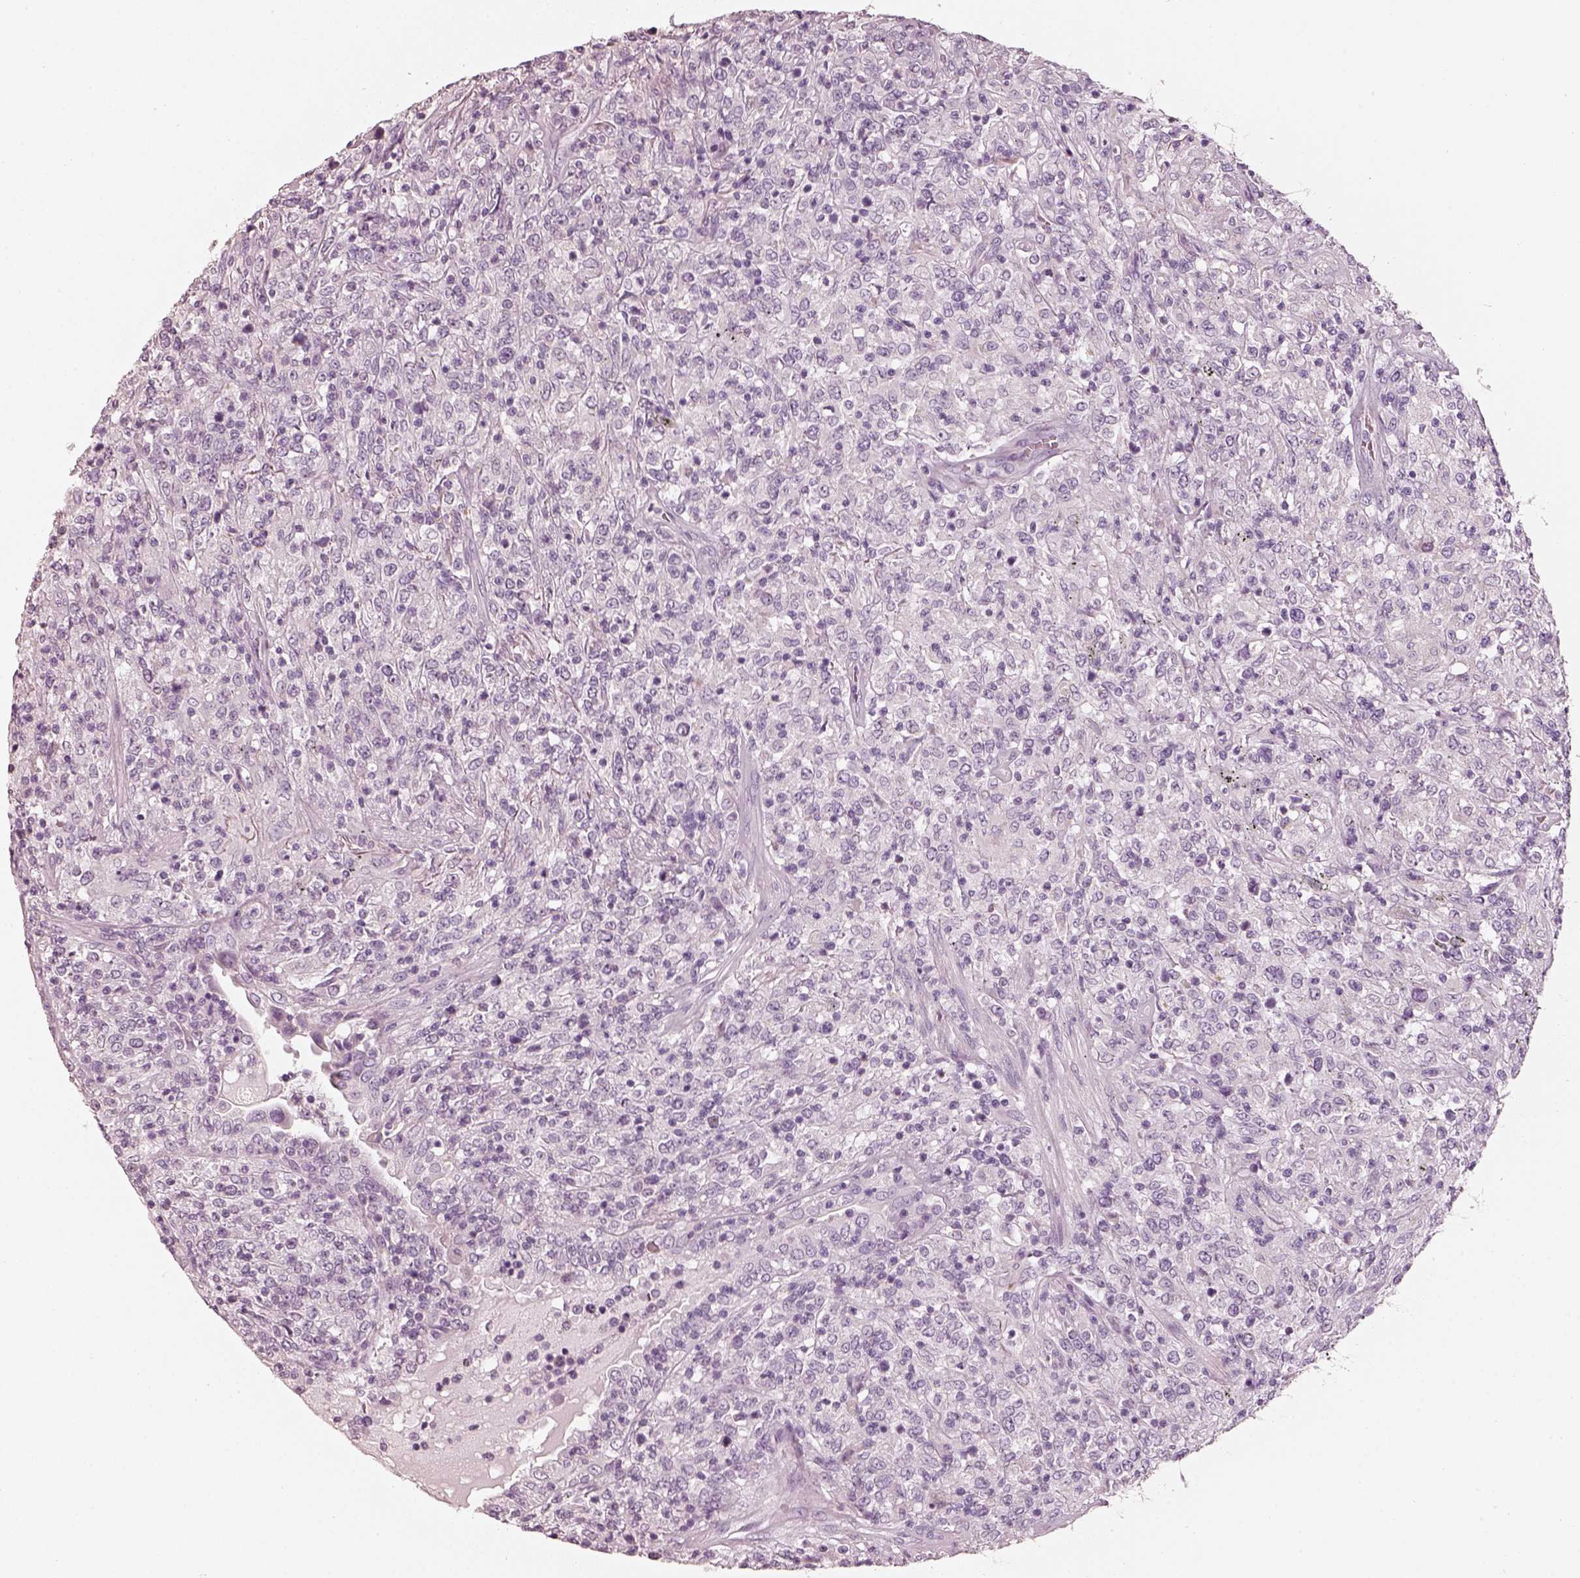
{"staining": {"intensity": "negative", "quantity": "none", "location": "none"}, "tissue": "lymphoma", "cell_type": "Tumor cells", "image_type": "cancer", "snomed": [{"axis": "morphology", "description": "Malignant lymphoma, non-Hodgkin's type, High grade"}, {"axis": "topography", "description": "Lung"}], "caption": "DAB (3,3'-diaminobenzidine) immunohistochemical staining of human lymphoma exhibits no significant positivity in tumor cells.", "gene": "R3HDML", "patient": {"sex": "male", "age": 79}}